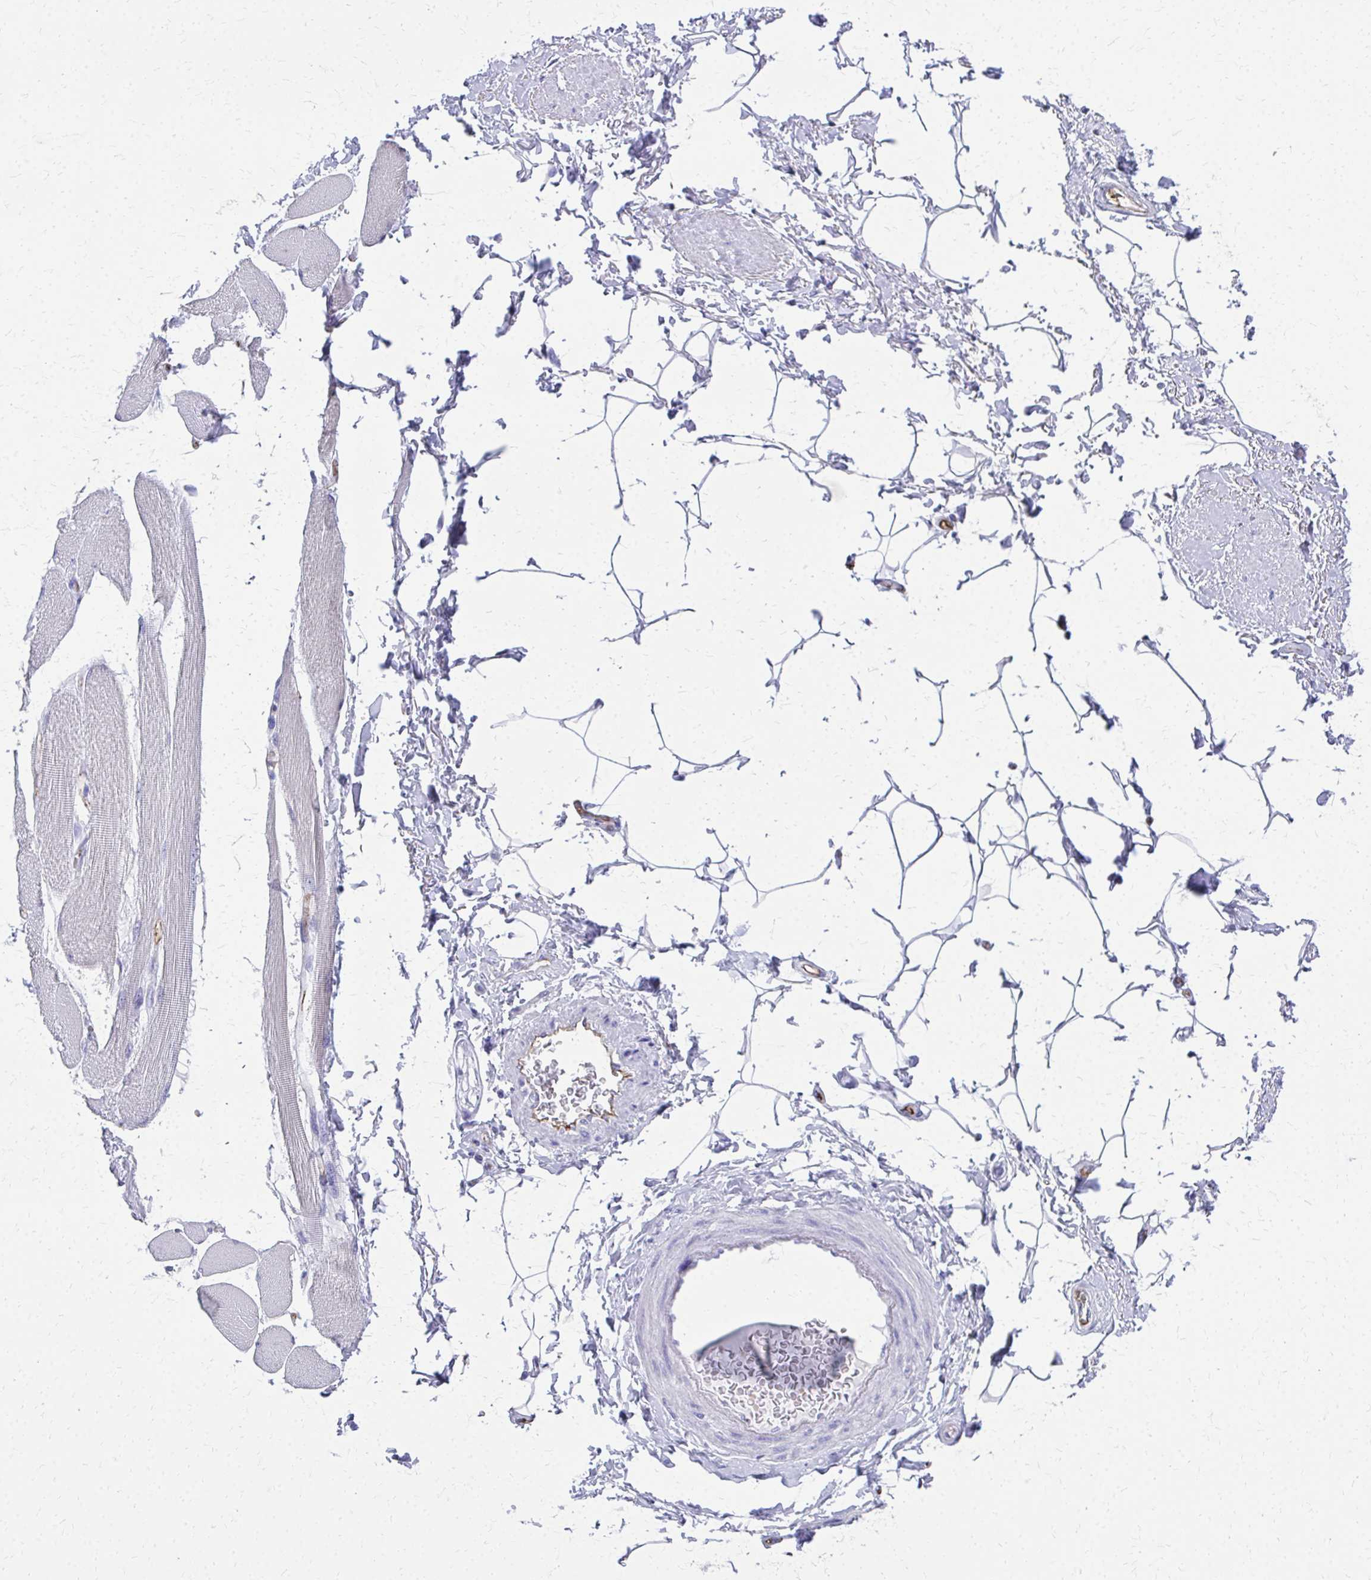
{"staining": {"intensity": "negative", "quantity": "none", "location": "none"}, "tissue": "adipose tissue", "cell_type": "Adipocytes", "image_type": "normal", "snomed": [{"axis": "morphology", "description": "Normal tissue, NOS"}, {"axis": "topography", "description": "Peripheral nerve tissue"}], "caption": "A histopathology image of human adipose tissue is negative for staining in adipocytes. The staining is performed using DAB (3,3'-diaminobenzidine) brown chromogen with nuclei counter-stained in using hematoxylin.", "gene": "TPSG1", "patient": {"sex": "male", "age": 51}}